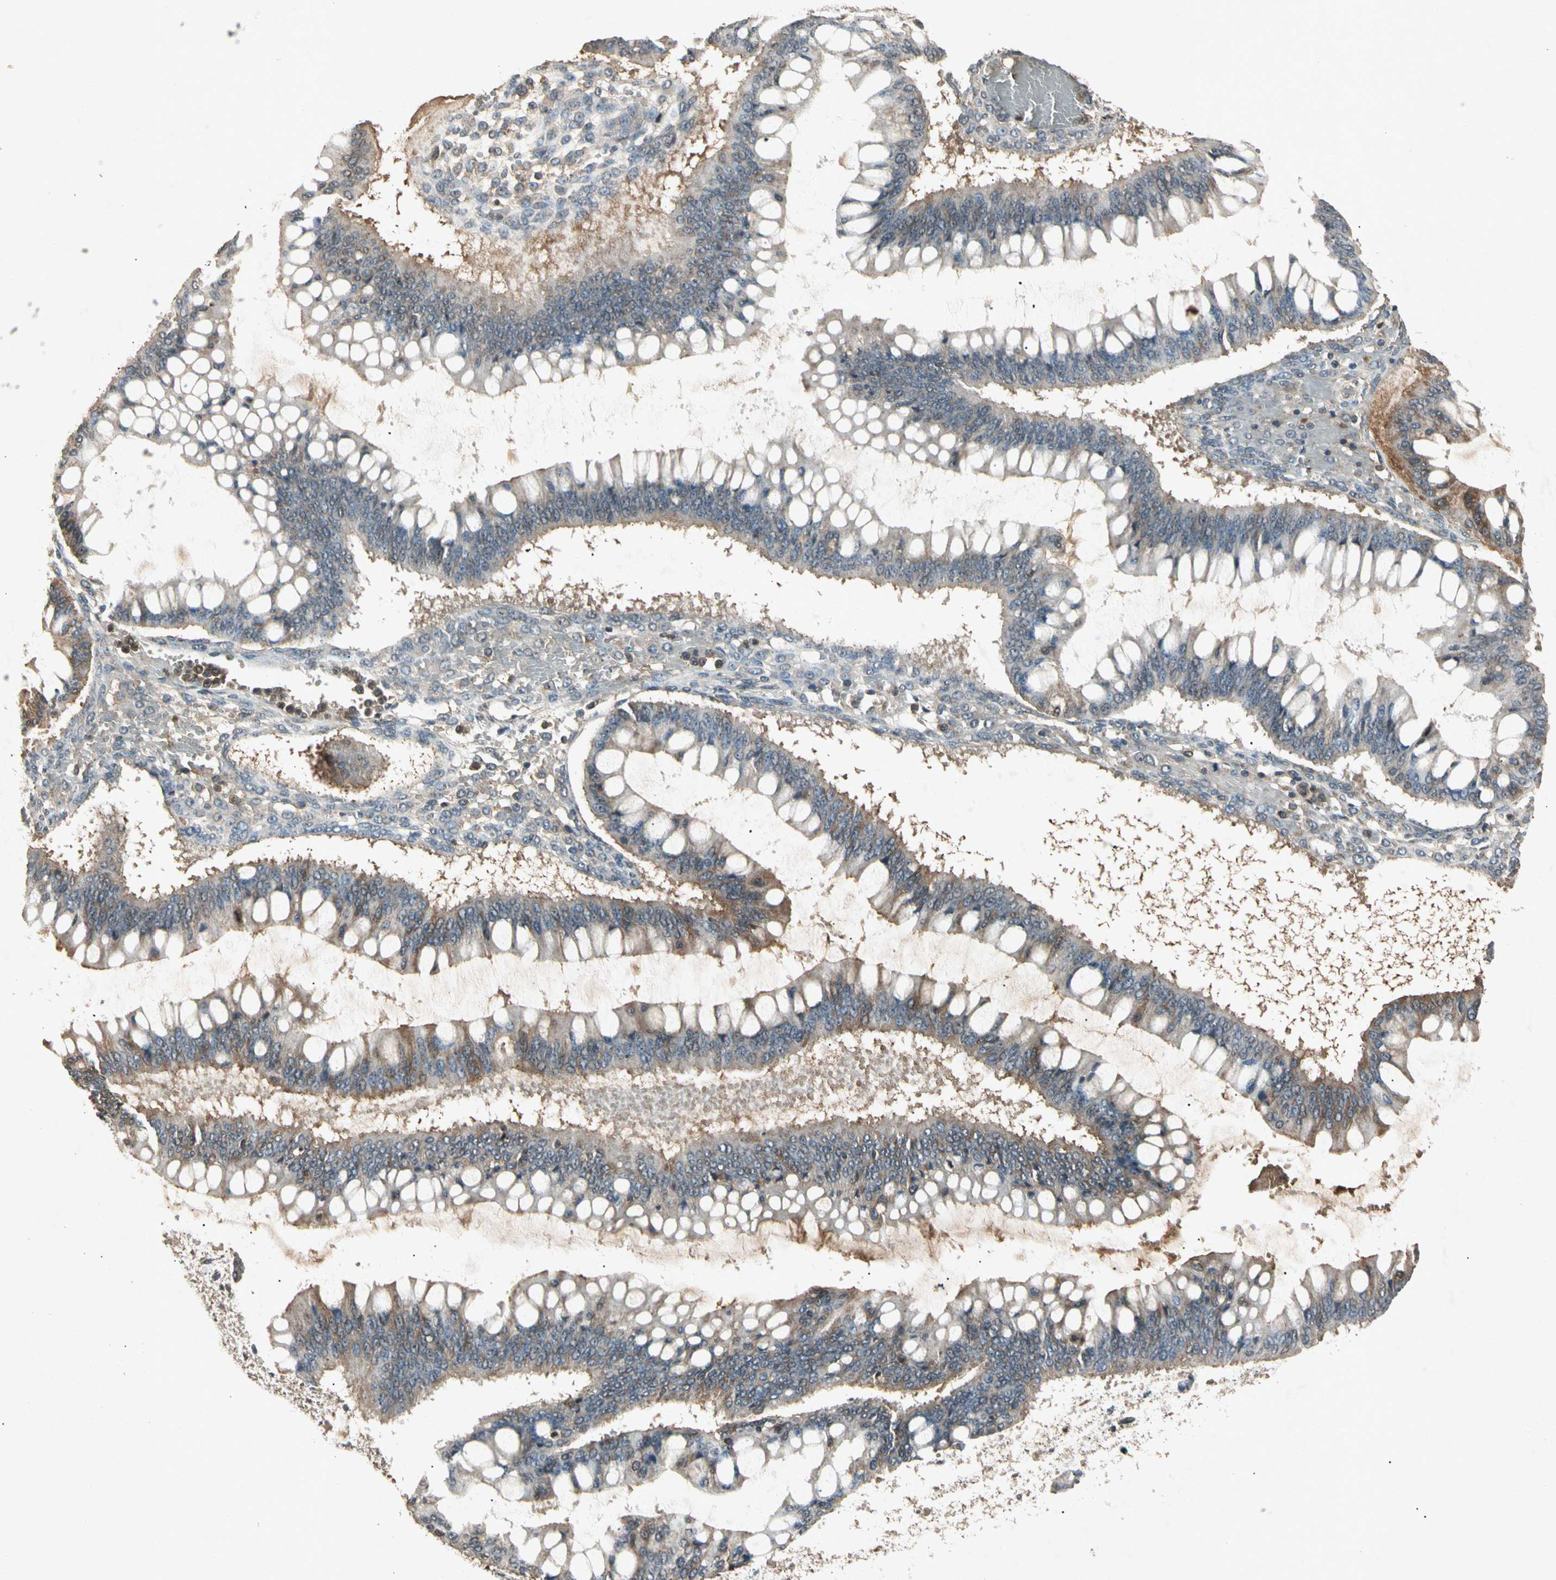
{"staining": {"intensity": "weak", "quantity": "25%-75%", "location": "cytoplasmic/membranous"}, "tissue": "ovarian cancer", "cell_type": "Tumor cells", "image_type": "cancer", "snomed": [{"axis": "morphology", "description": "Cystadenocarcinoma, mucinous, NOS"}, {"axis": "topography", "description": "Ovary"}], "caption": "Immunohistochemical staining of human ovarian cancer exhibits low levels of weak cytoplasmic/membranous staining in approximately 25%-75% of tumor cells.", "gene": "CP", "patient": {"sex": "female", "age": 73}}